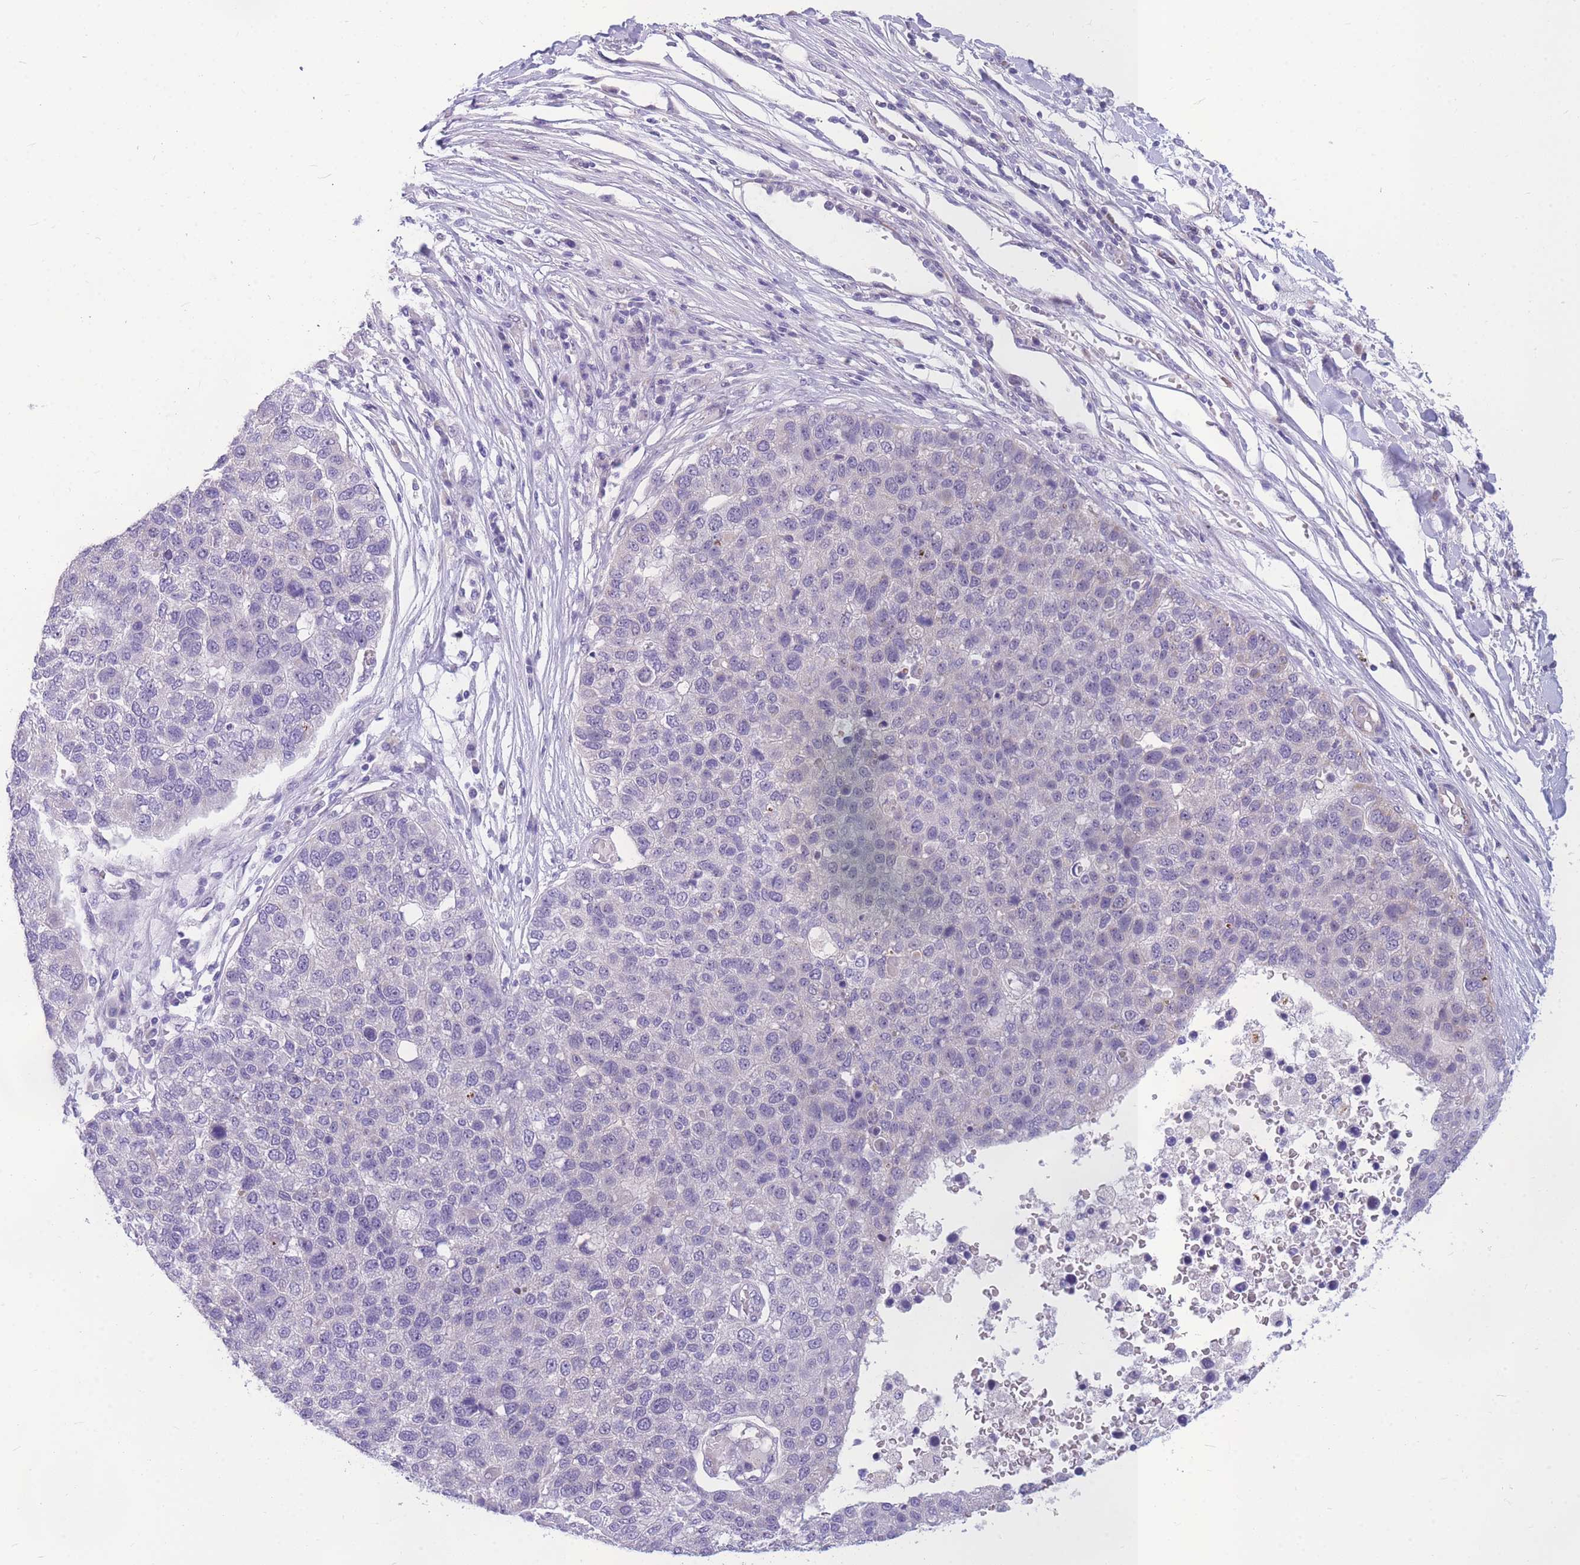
{"staining": {"intensity": "negative", "quantity": "none", "location": "none"}, "tissue": "pancreatic cancer", "cell_type": "Tumor cells", "image_type": "cancer", "snomed": [{"axis": "morphology", "description": "Adenocarcinoma, NOS"}, {"axis": "topography", "description": "Pancreas"}], "caption": "Histopathology image shows no significant protein staining in tumor cells of pancreatic adenocarcinoma.", "gene": "DDX49", "patient": {"sex": "female", "age": 61}}